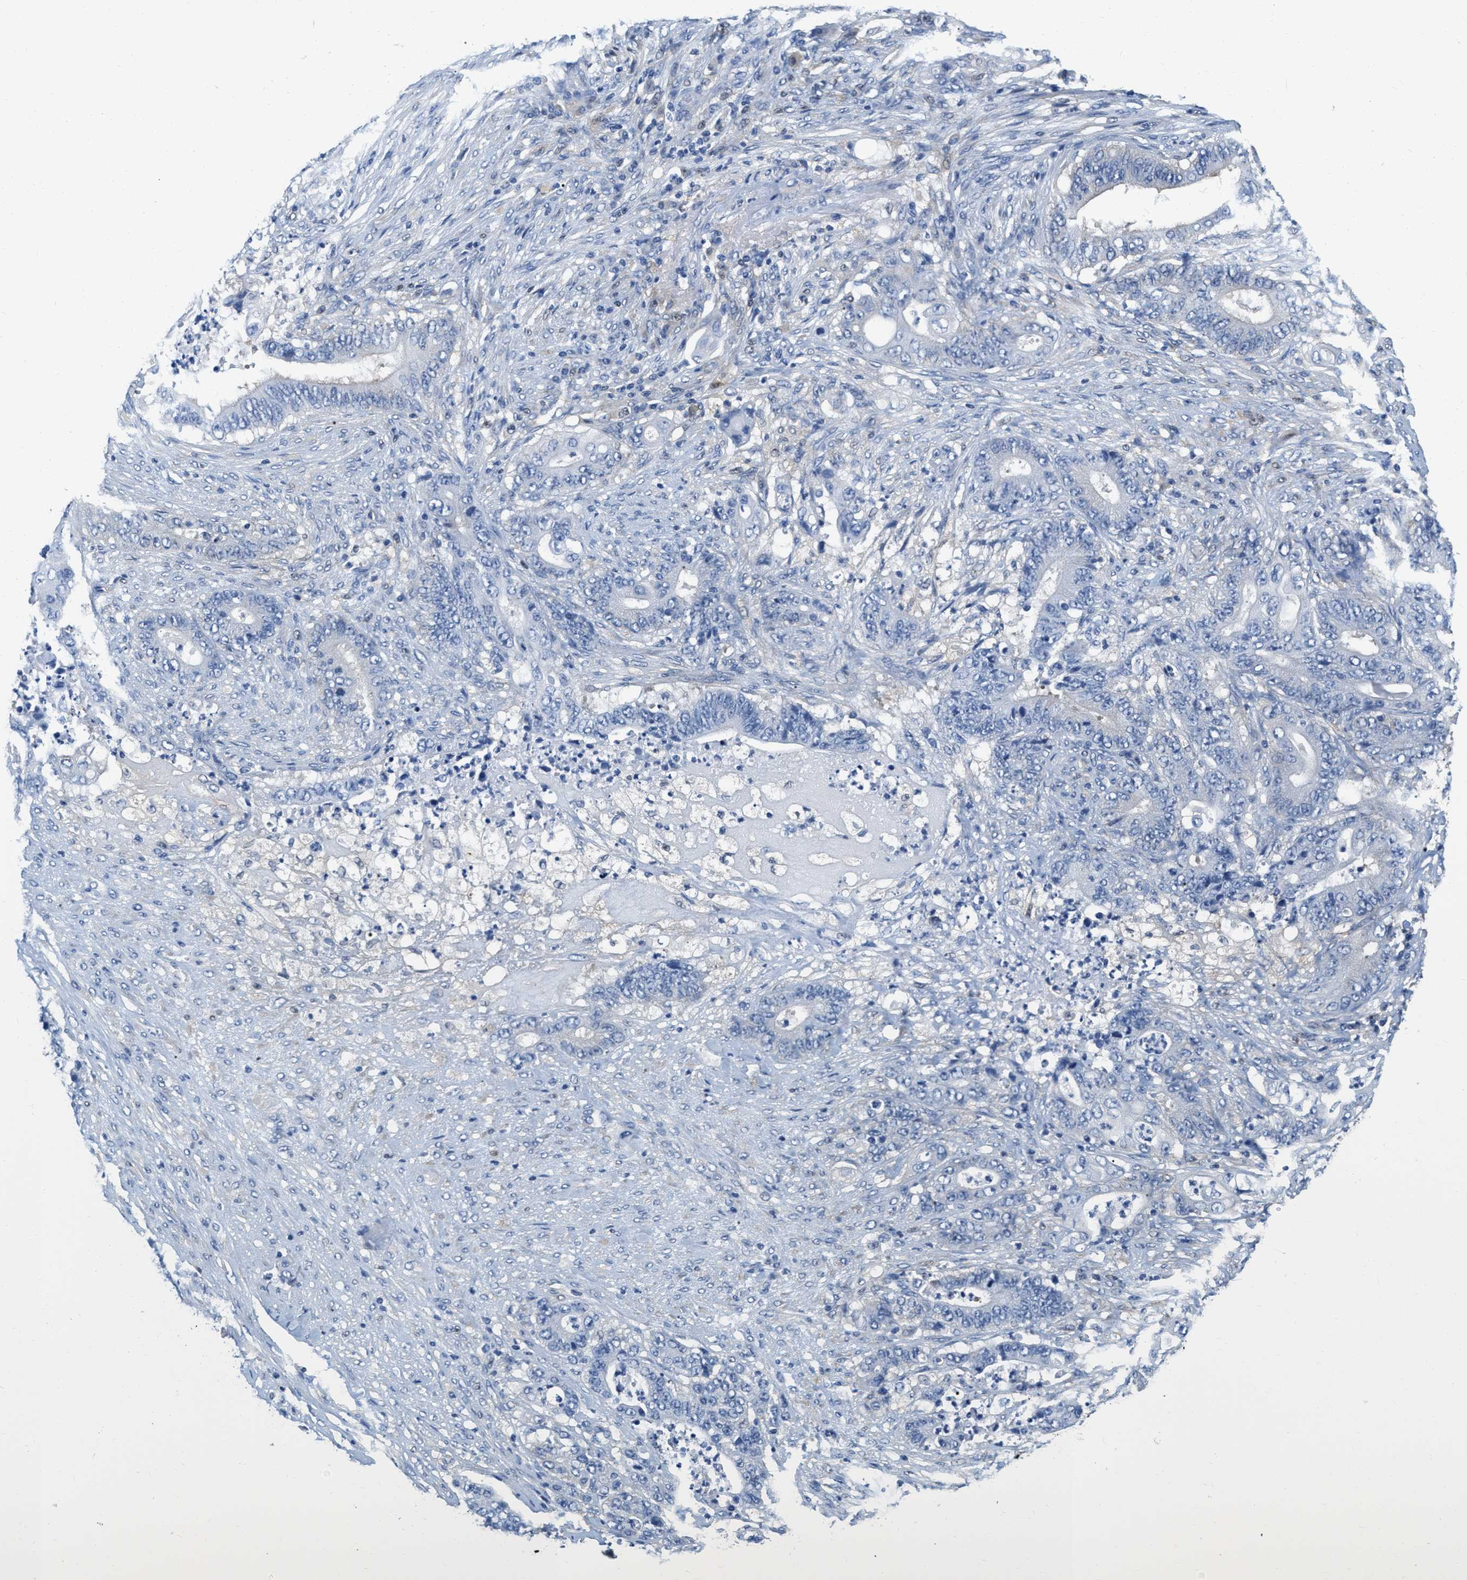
{"staining": {"intensity": "negative", "quantity": "none", "location": "none"}, "tissue": "stomach cancer", "cell_type": "Tumor cells", "image_type": "cancer", "snomed": [{"axis": "morphology", "description": "Adenocarcinoma, NOS"}, {"axis": "topography", "description": "Stomach"}], "caption": "Human stomach cancer (adenocarcinoma) stained for a protein using IHC reveals no expression in tumor cells.", "gene": "EIF2AK2", "patient": {"sex": "female", "age": 73}}